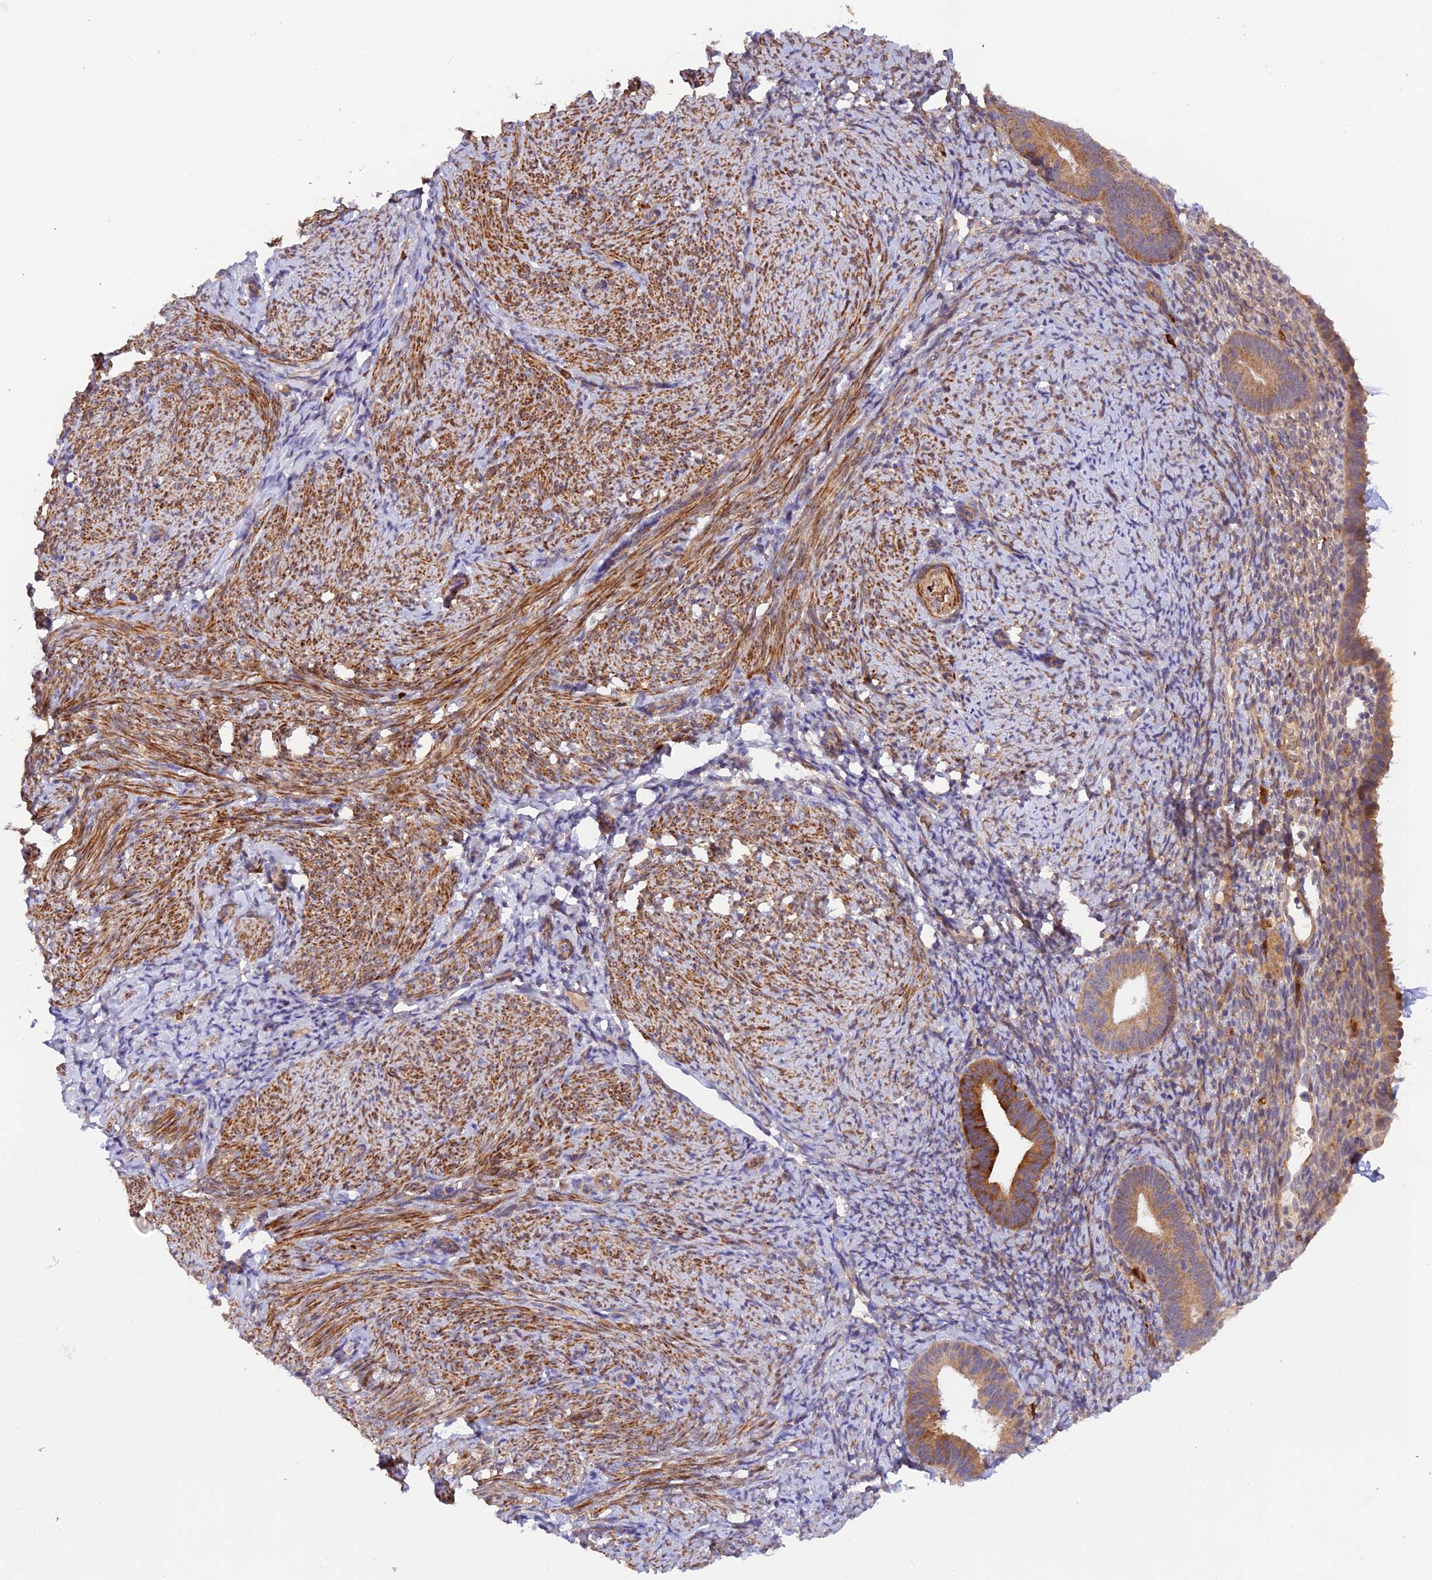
{"staining": {"intensity": "moderate", "quantity": "<25%", "location": "cytoplasmic/membranous"}, "tissue": "endometrium", "cell_type": "Cells in endometrial stroma", "image_type": "normal", "snomed": [{"axis": "morphology", "description": "Normal tissue, NOS"}, {"axis": "topography", "description": "Endometrium"}], "caption": "This histopathology image demonstrates immunohistochemistry staining of normal endometrium, with low moderate cytoplasmic/membranous staining in about <25% of cells in endometrial stroma.", "gene": "WDFY4", "patient": {"sex": "female", "age": 65}}